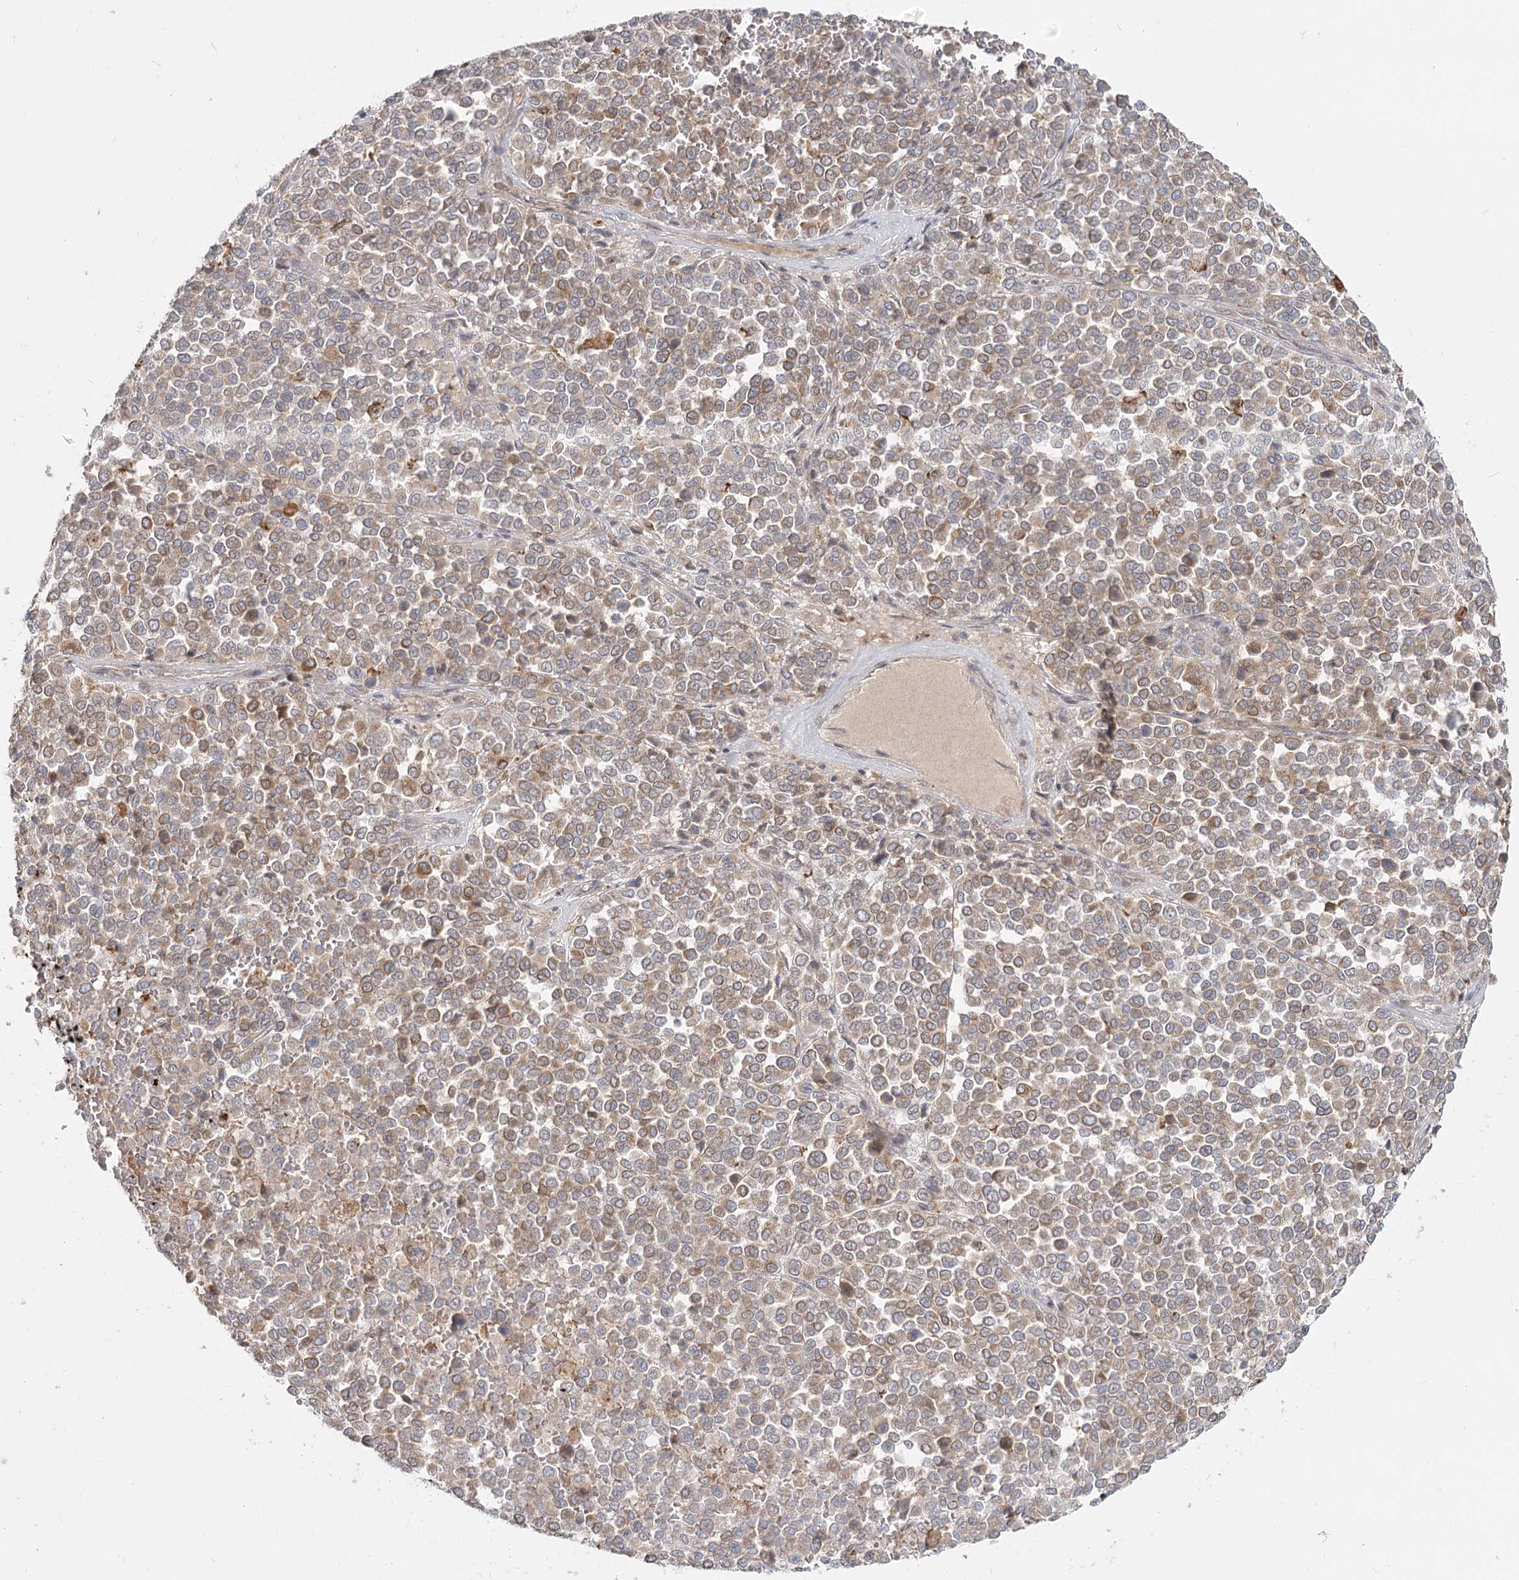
{"staining": {"intensity": "moderate", "quantity": ">75%", "location": "cytoplasmic/membranous"}, "tissue": "melanoma", "cell_type": "Tumor cells", "image_type": "cancer", "snomed": [{"axis": "morphology", "description": "Malignant melanoma, Metastatic site"}, {"axis": "topography", "description": "Pancreas"}], "caption": "The image exhibits immunohistochemical staining of malignant melanoma (metastatic site). There is moderate cytoplasmic/membranous staining is appreciated in about >75% of tumor cells.", "gene": "MTMR3", "patient": {"sex": "female", "age": 30}}